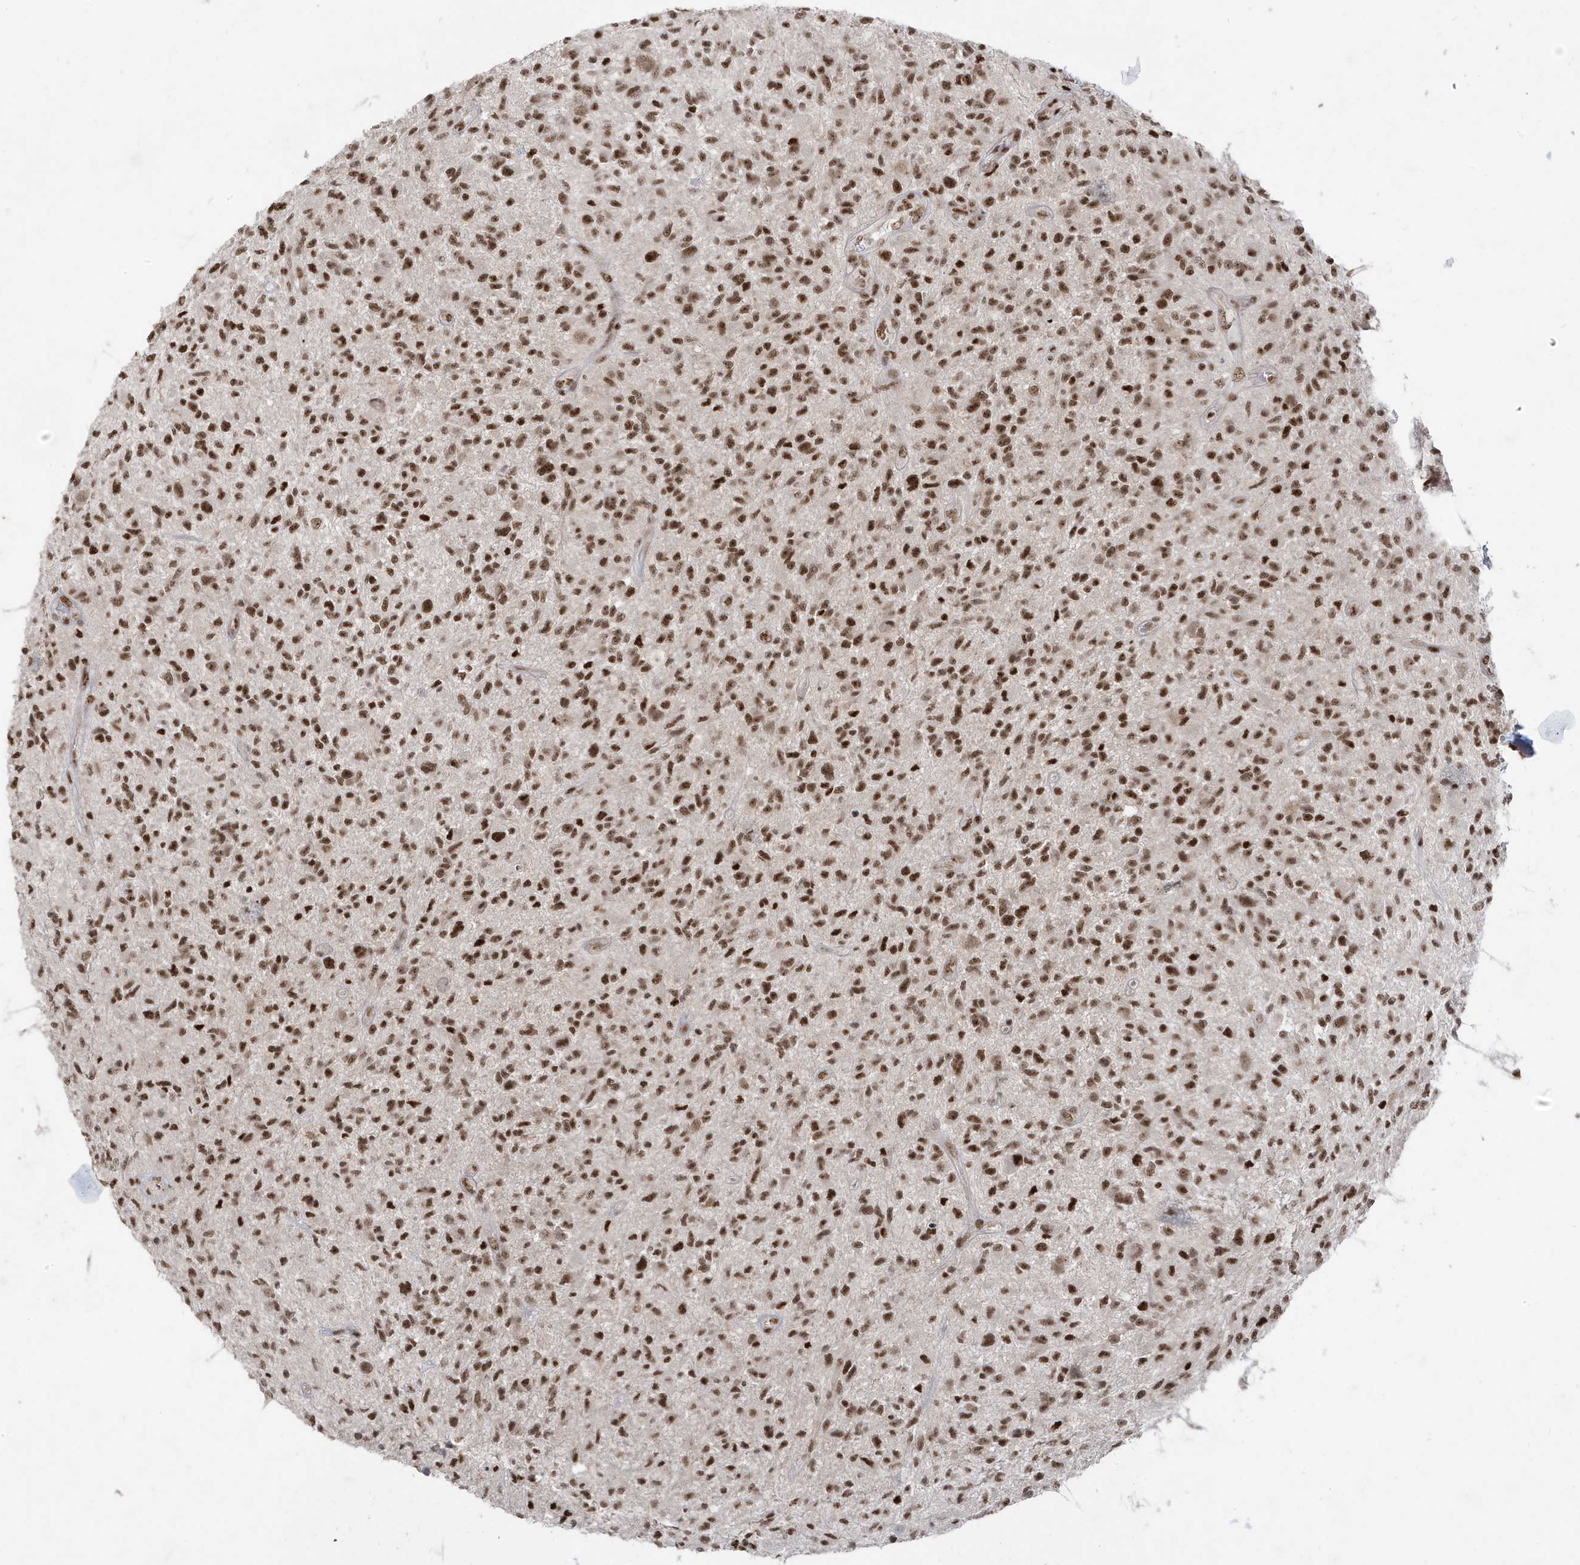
{"staining": {"intensity": "strong", "quantity": ">75%", "location": "nuclear"}, "tissue": "glioma", "cell_type": "Tumor cells", "image_type": "cancer", "snomed": [{"axis": "morphology", "description": "Glioma, malignant, High grade"}, {"axis": "topography", "description": "Brain"}], "caption": "There is high levels of strong nuclear staining in tumor cells of glioma, as demonstrated by immunohistochemical staining (brown color).", "gene": "MTREX", "patient": {"sex": "male", "age": 47}}